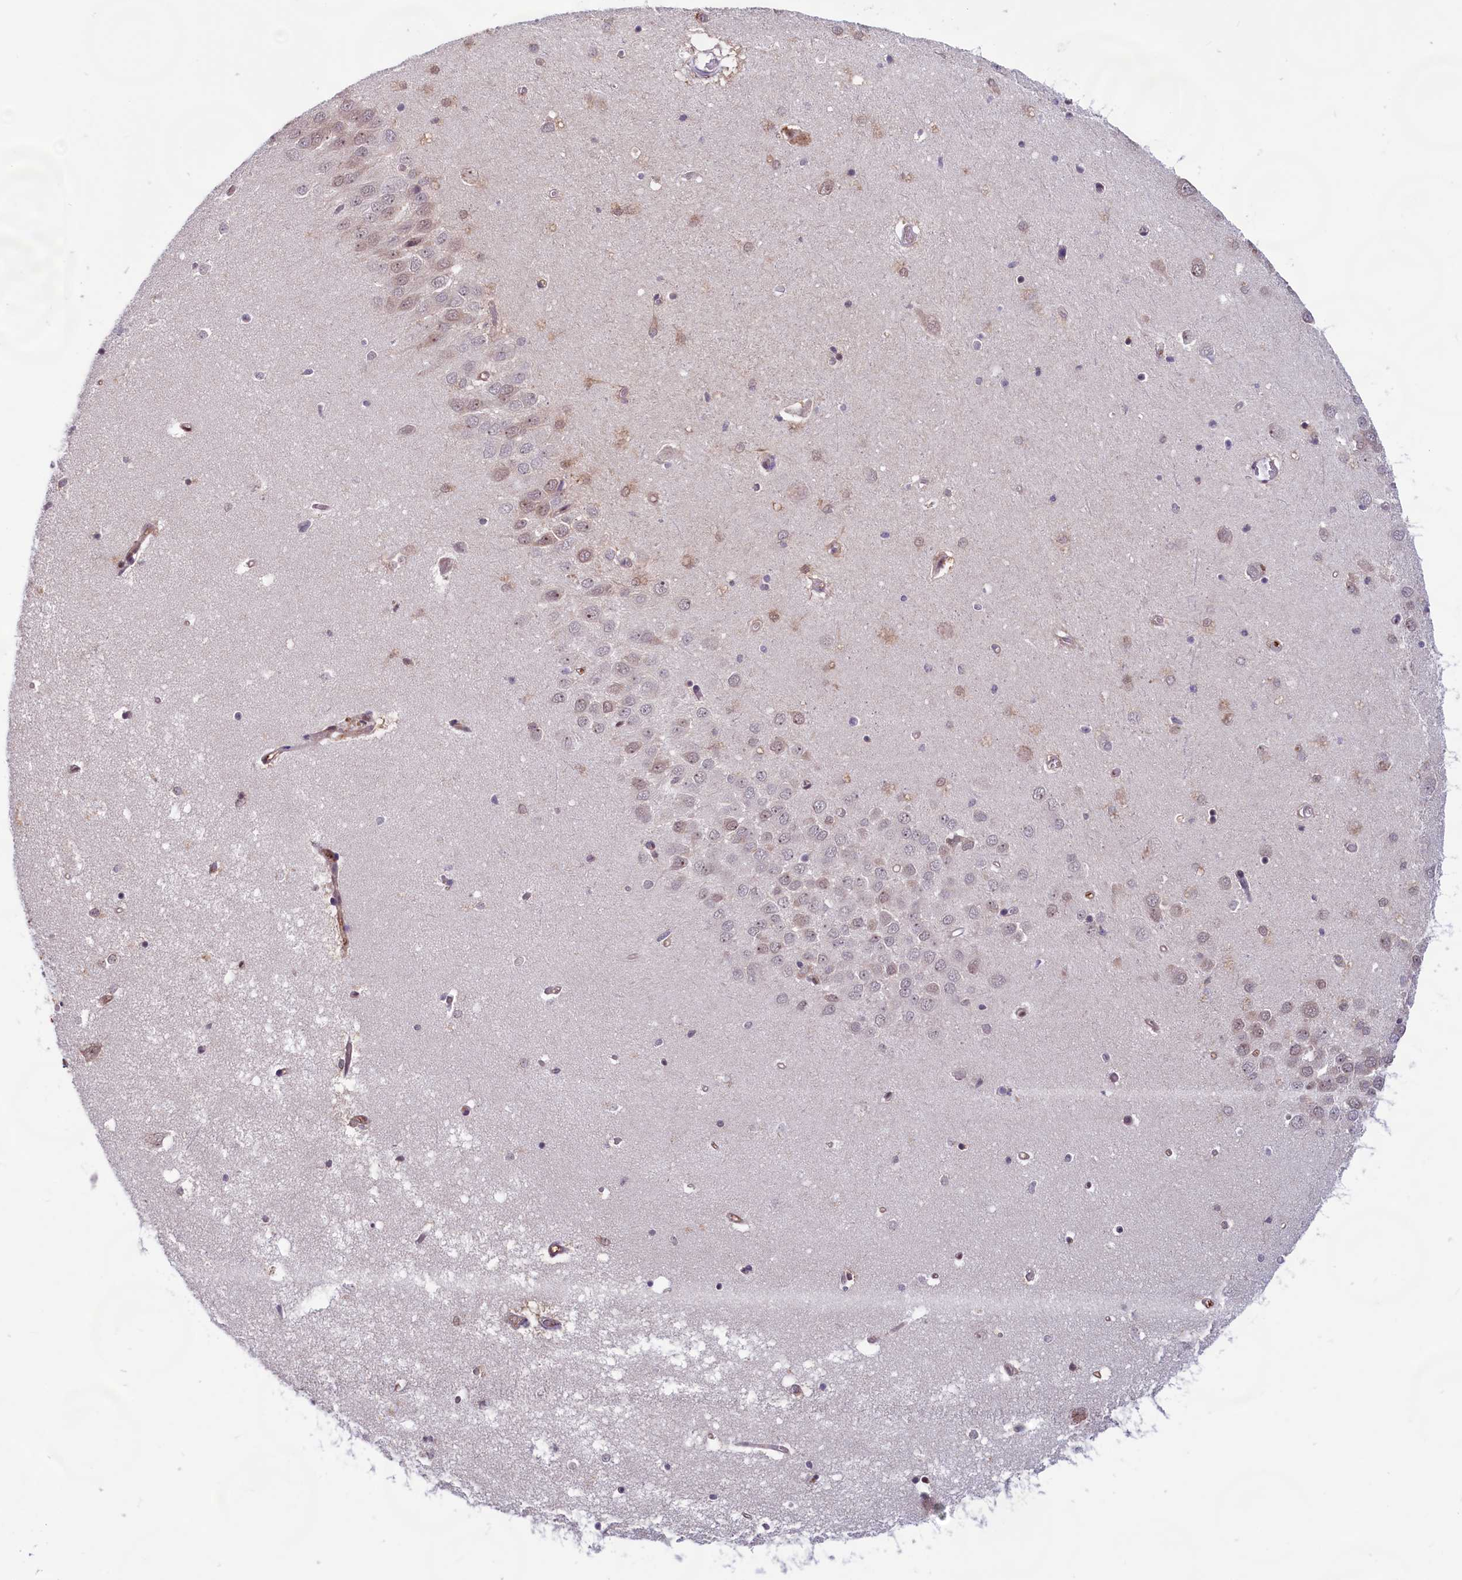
{"staining": {"intensity": "moderate", "quantity": "<25%", "location": "nuclear"}, "tissue": "hippocampus", "cell_type": "Glial cells", "image_type": "normal", "snomed": [{"axis": "morphology", "description": "Normal tissue, NOS"}, {"axis": "topography", "description": "Hippocampus"}], "caption": "Immunohistochemistry (IHC) image of benign hippocampus stained for a protein (brown), which displays low levels of moderate nuclear staining in about <25% of glial cells.", "gene": "C1D", "patient": {"sex": "male", "age": 70}}